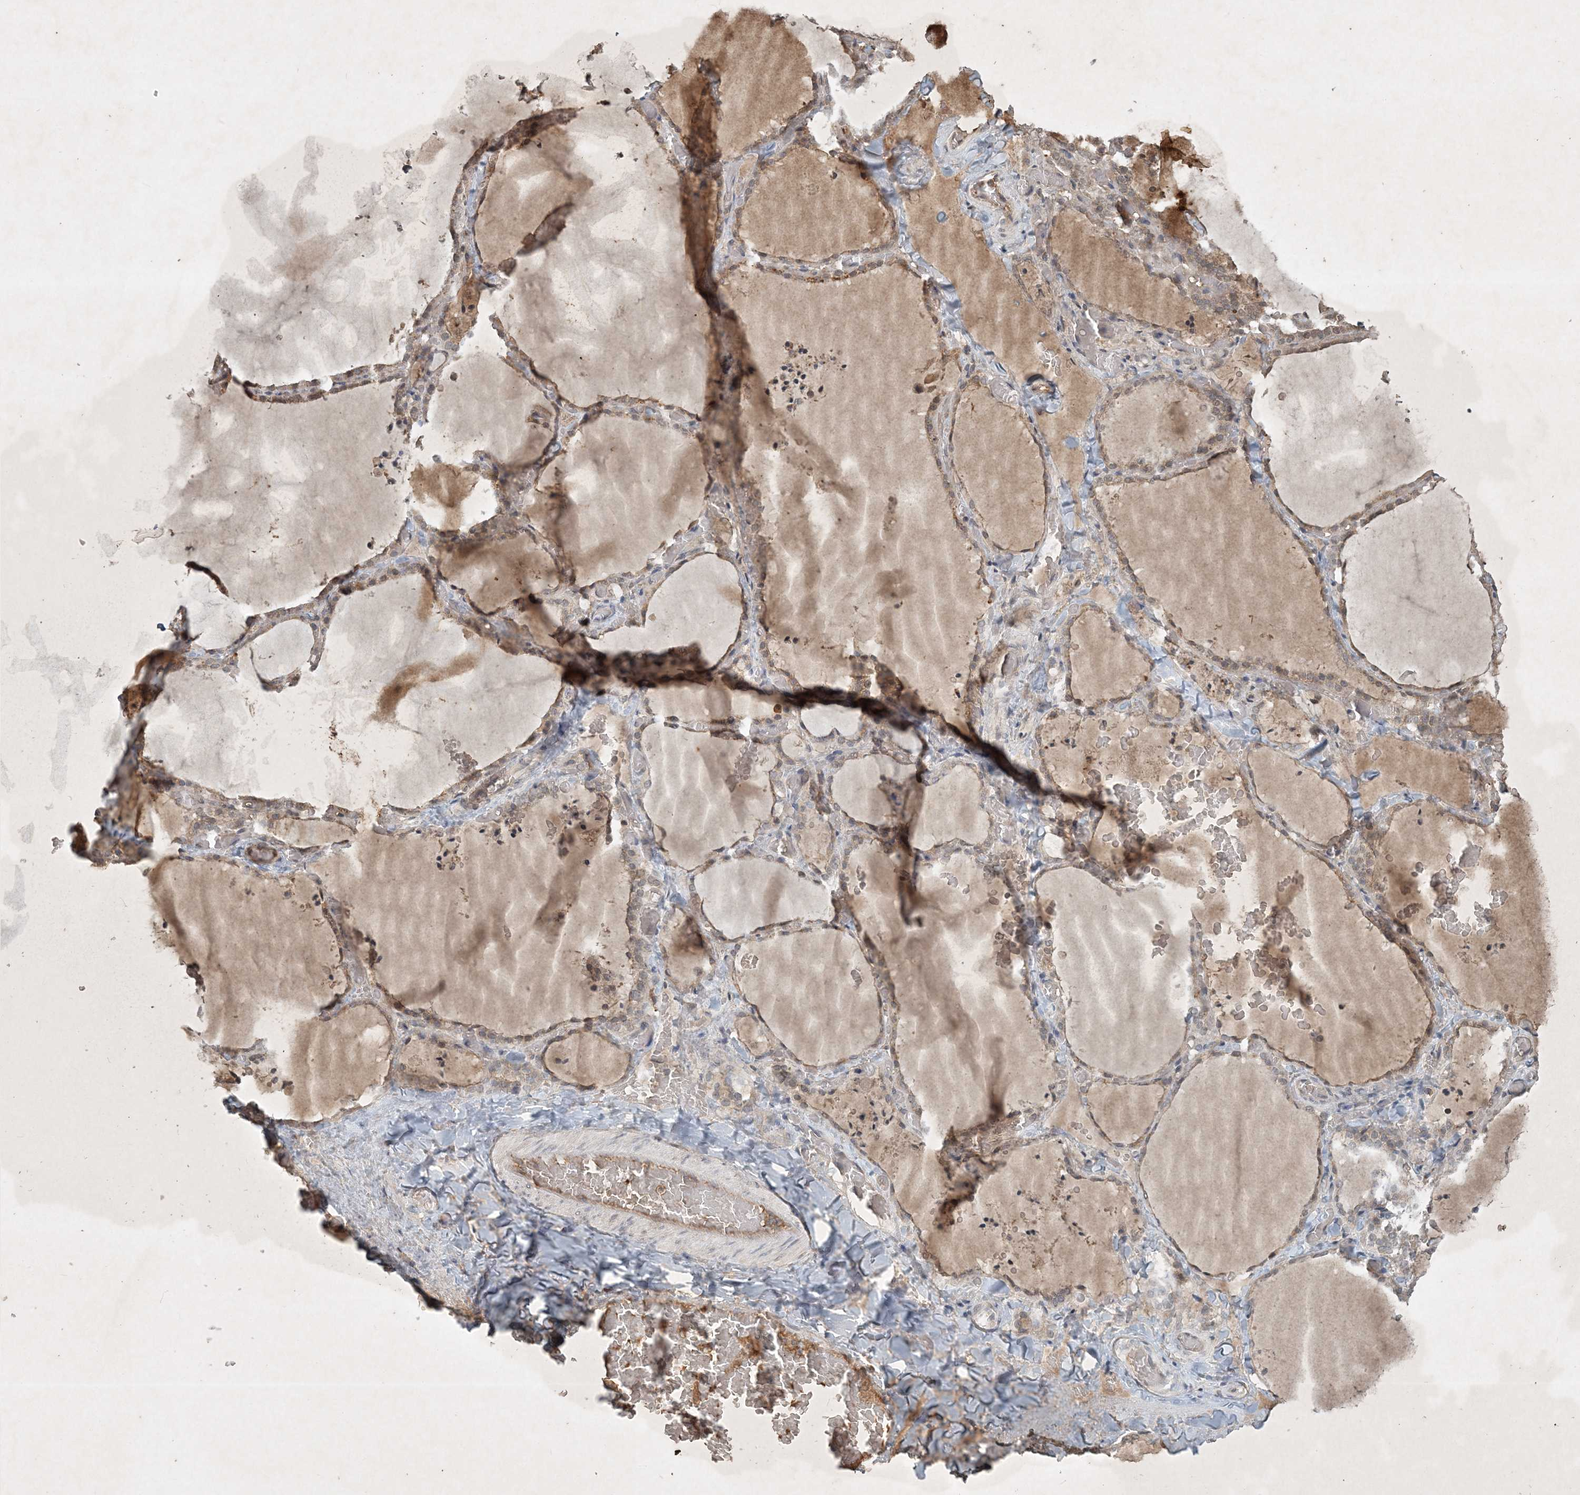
{"staining": {"intensity": "weak", "quantity": "25%-75%", "location": "cytoplasmic/membranous"}, "tissue": "thyroid gland", "cell_type": "Glandular cells", "image_type": "normal", "snomed": [{"axis": "morphology", "description": "Normal tissue, NOS"}, {"axis": "topography", "description": "Thyroid gland"}], "caption": "A photomicrograph of human thyroid gland stained for a protein reveals weak cytoplasmic/membranous brown staining in glandular cells. The protein of interest is stained brown, and the nuclei are stained in blue (DAB (3,3'-diaminobenzidine) IHC with brightfield microscopy, high magnification).", "gene": "TNFAIP6", "patient": {"sex": "female", "age": 22}}